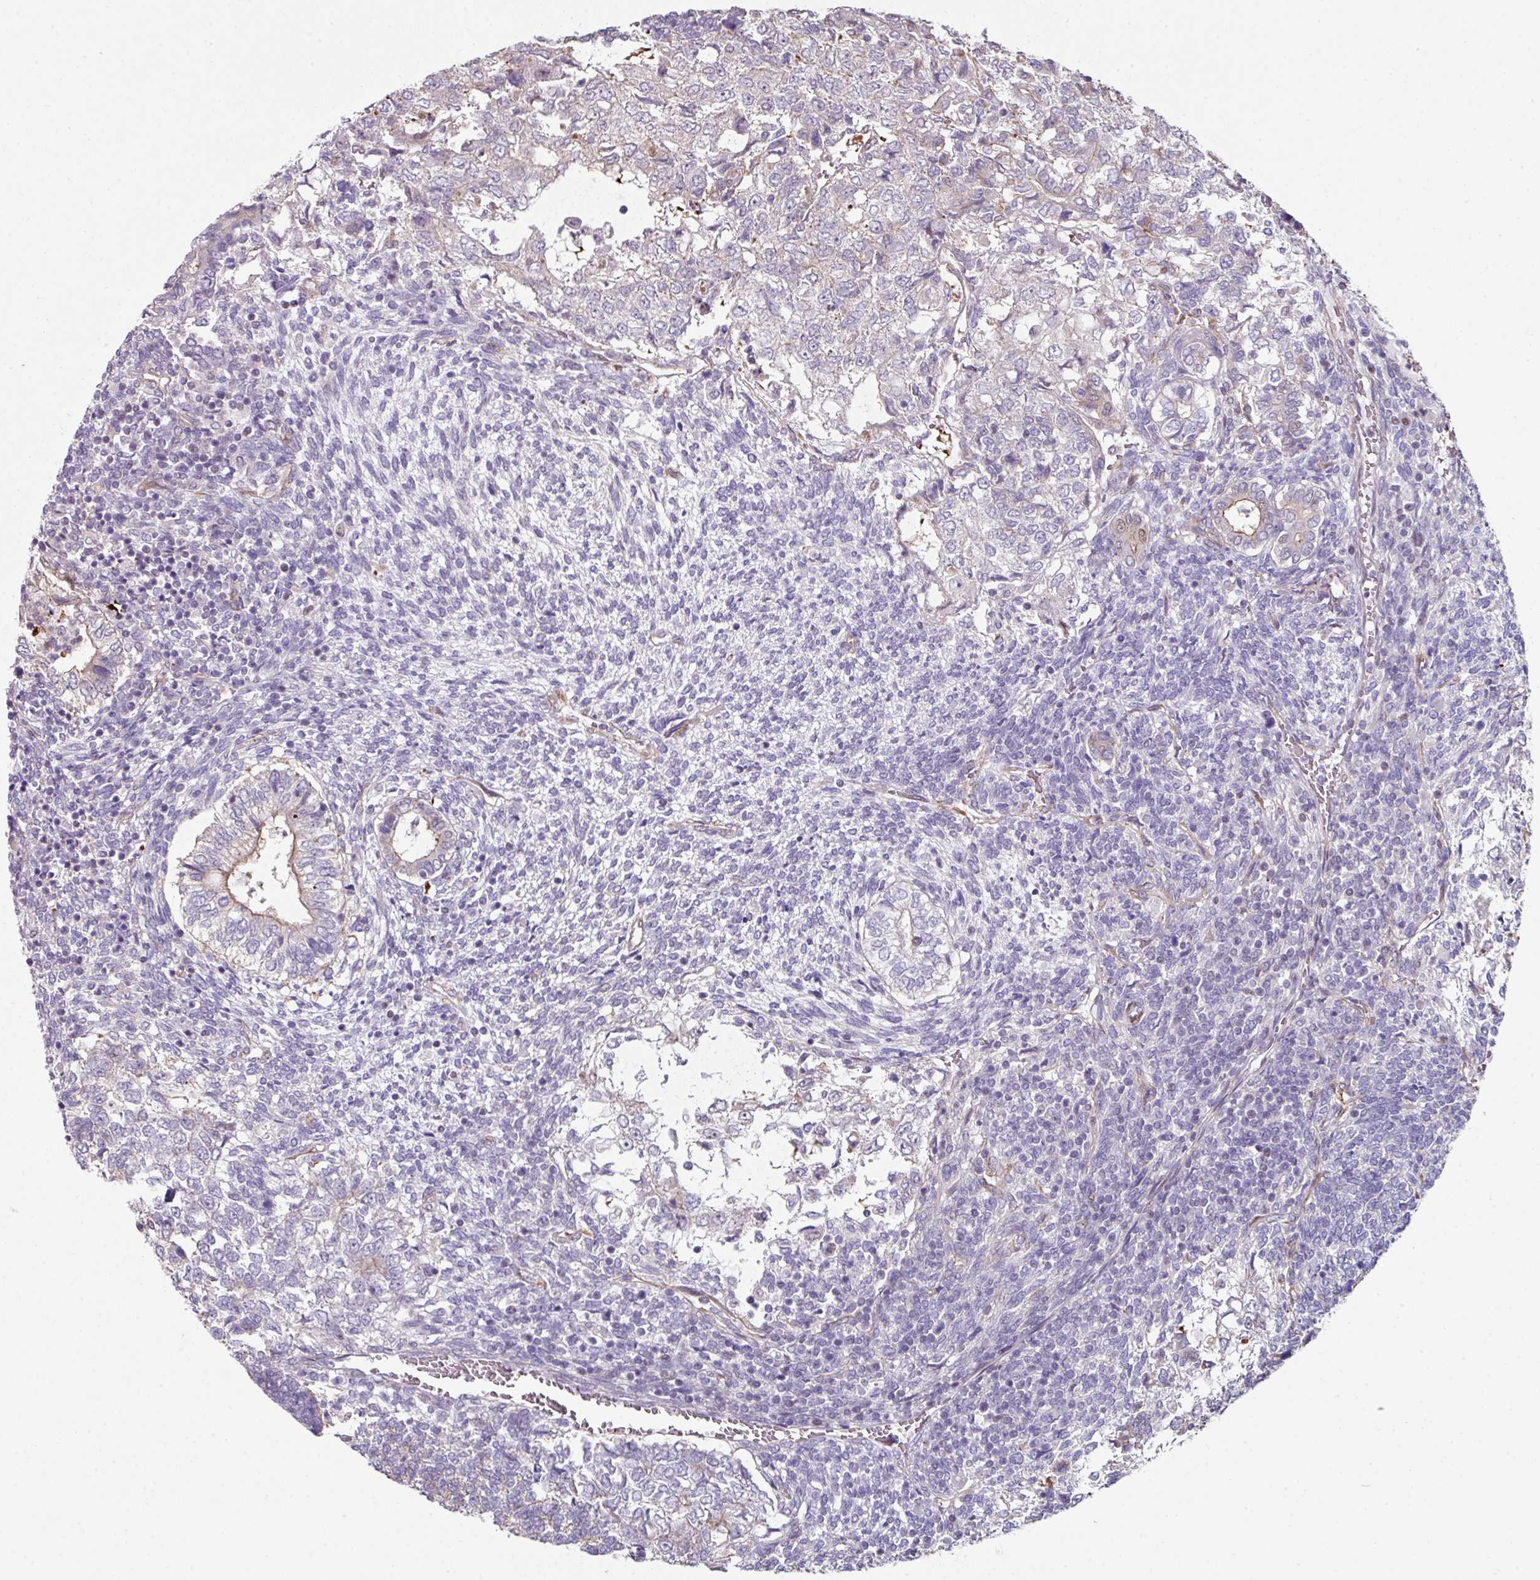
{"staining": {"intensity": "negative", "quantity": "none", "location": "none"}, "tissue": "testis cancer", "cell_type": "Tumor cells", "image_type": "cancer", "snomed": [{"axis": "morphology", "description": "Carcinoma, Embryonal, NOS"}, {"axis": "topography", "description": "Testis"}], "caption": "Tumor cells show no significant staining in embryonal carcinoma (testis).", "gene": "ANO9", "patient": {"sex": "male", "age": 23}}